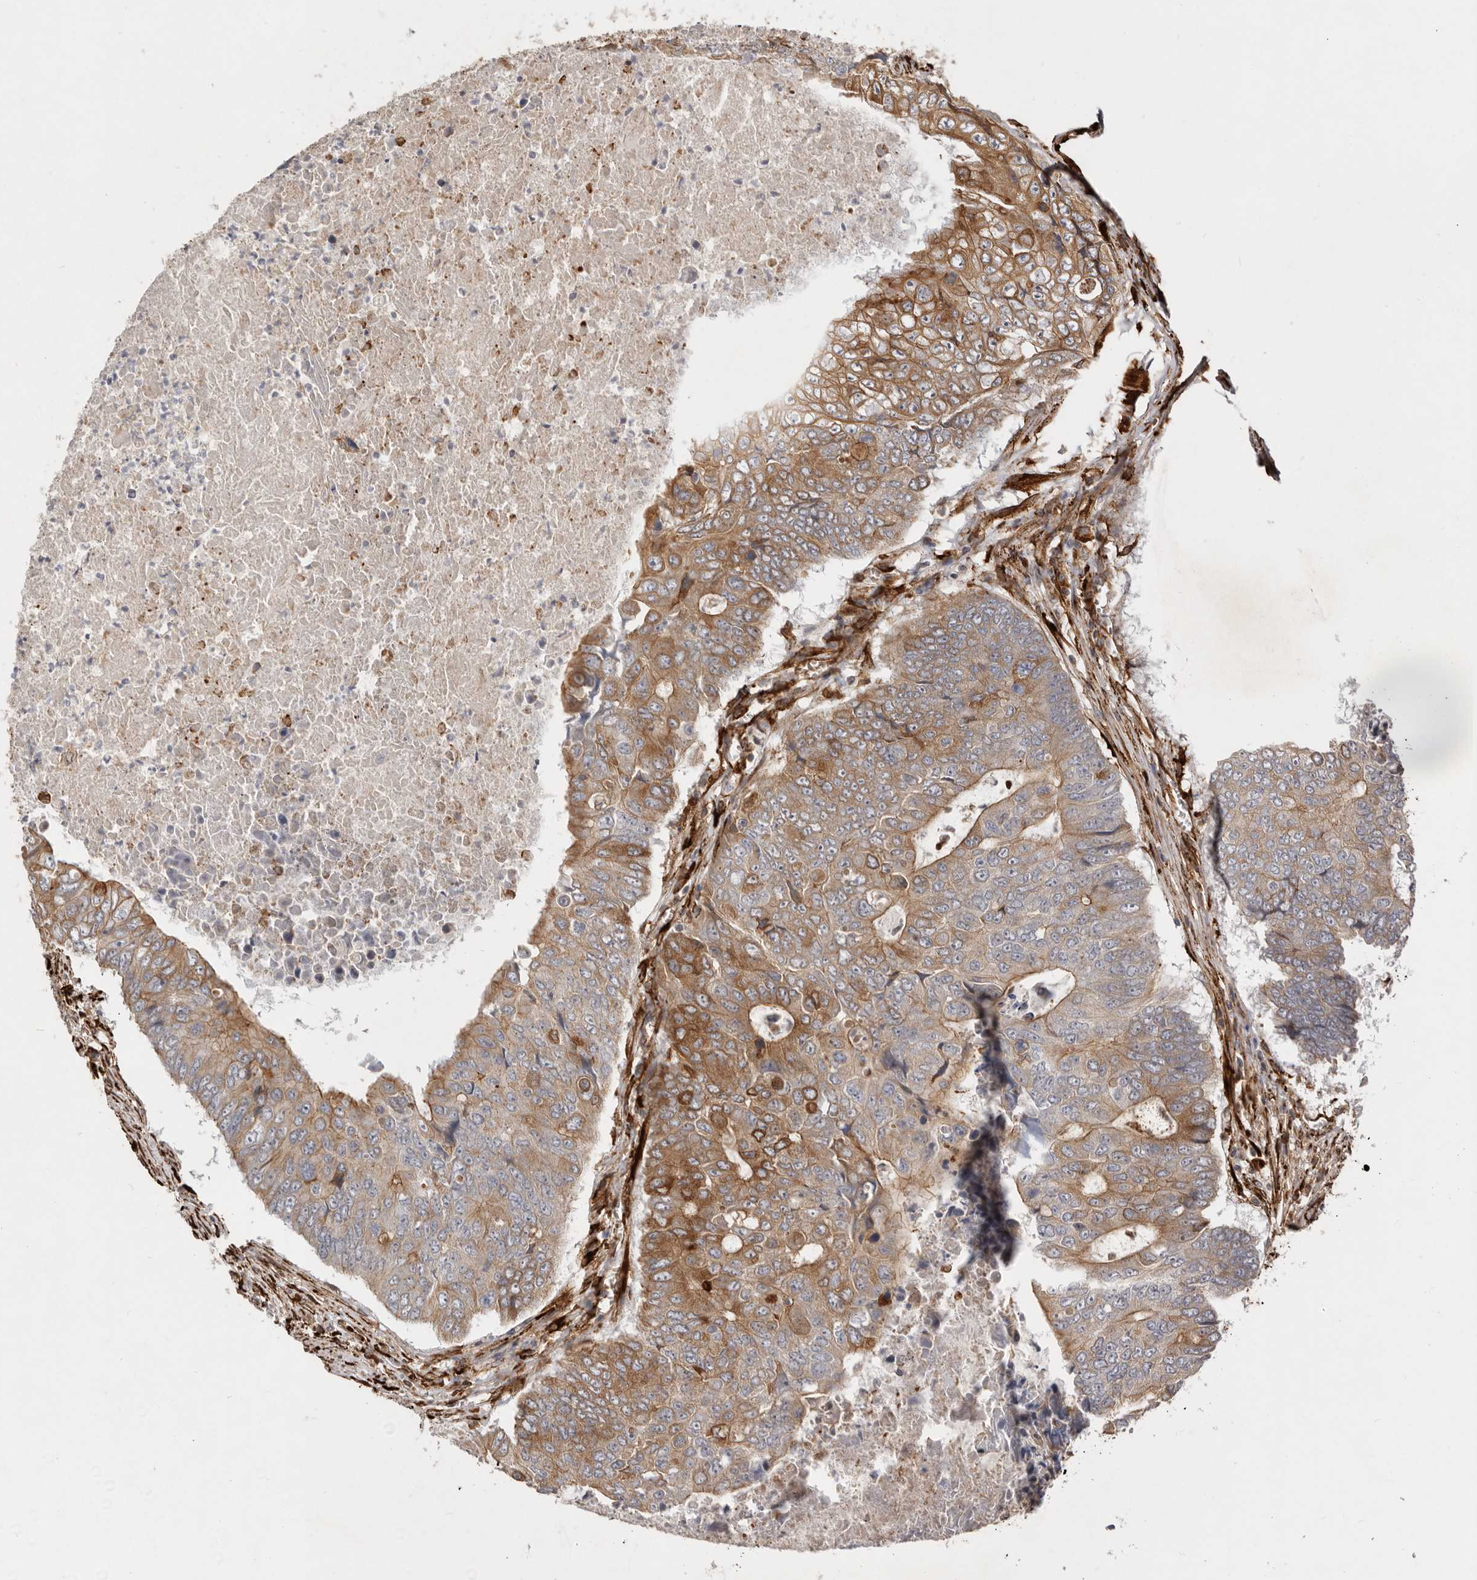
{"staining": {"intensity": "moderate", "quantity": ">75%", "location": "cytoplasmic/membranous"}, "tissue": "colorectal cancer", "cell_type": "Tumor cells", "image_type": "cancer", "snomed": [{"axis": "morphology", "description": "Adenocarcinoma, NOS"}, {"axis": "topography", "description": "Colon"}], "caption": "DAB immunohistochemical staining of colorectal cancer (adenocarcinoma) shows moderate cytoplasmic/membranous protein staining in approximately >75% of tumor cells.", "gene": "WDTC1", "patient": {"sex": "male", "age": 87}}